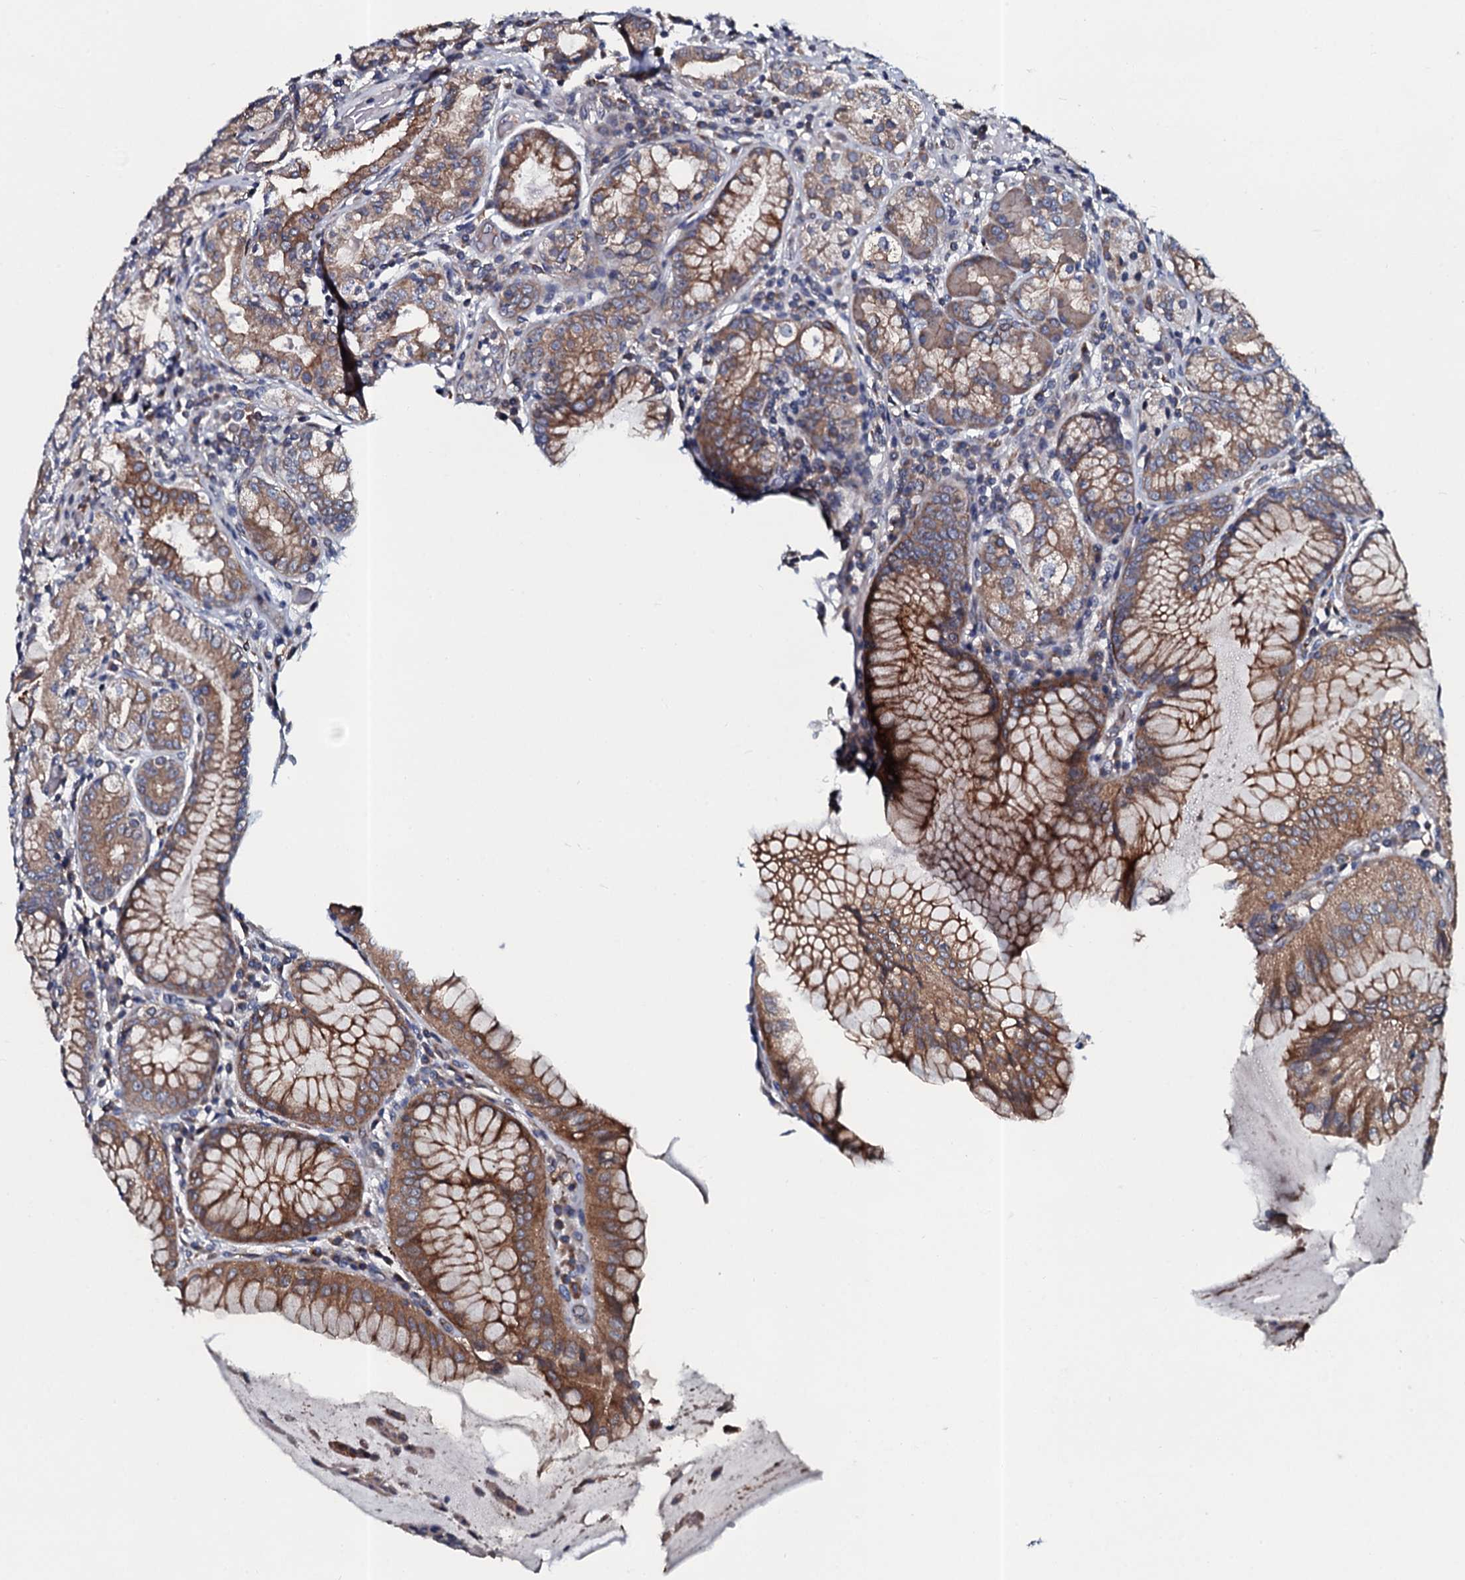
{"staining": {"intensity": "moderate", "quantity": ">75%", "location": "cytoplasmic/membranous"}, "tissue": "stomach", "cell_type": "Glandular cells", "image_type": "normal", "snomed": [{"axis": "morphology", "description": "Normal tissue, NOS"}, {"axis": "topography", "description": "Stomach, upper"}, {"axis": "topography", "description": "Stomach, lower"}], "caption": "Protein staining of normal stomach displays moderate cytoplasmic/membranous positivity in approximately >75% of glandular cells.", "gene": "TMEM151A", "patient": {"sex": "female", "age": 76}}